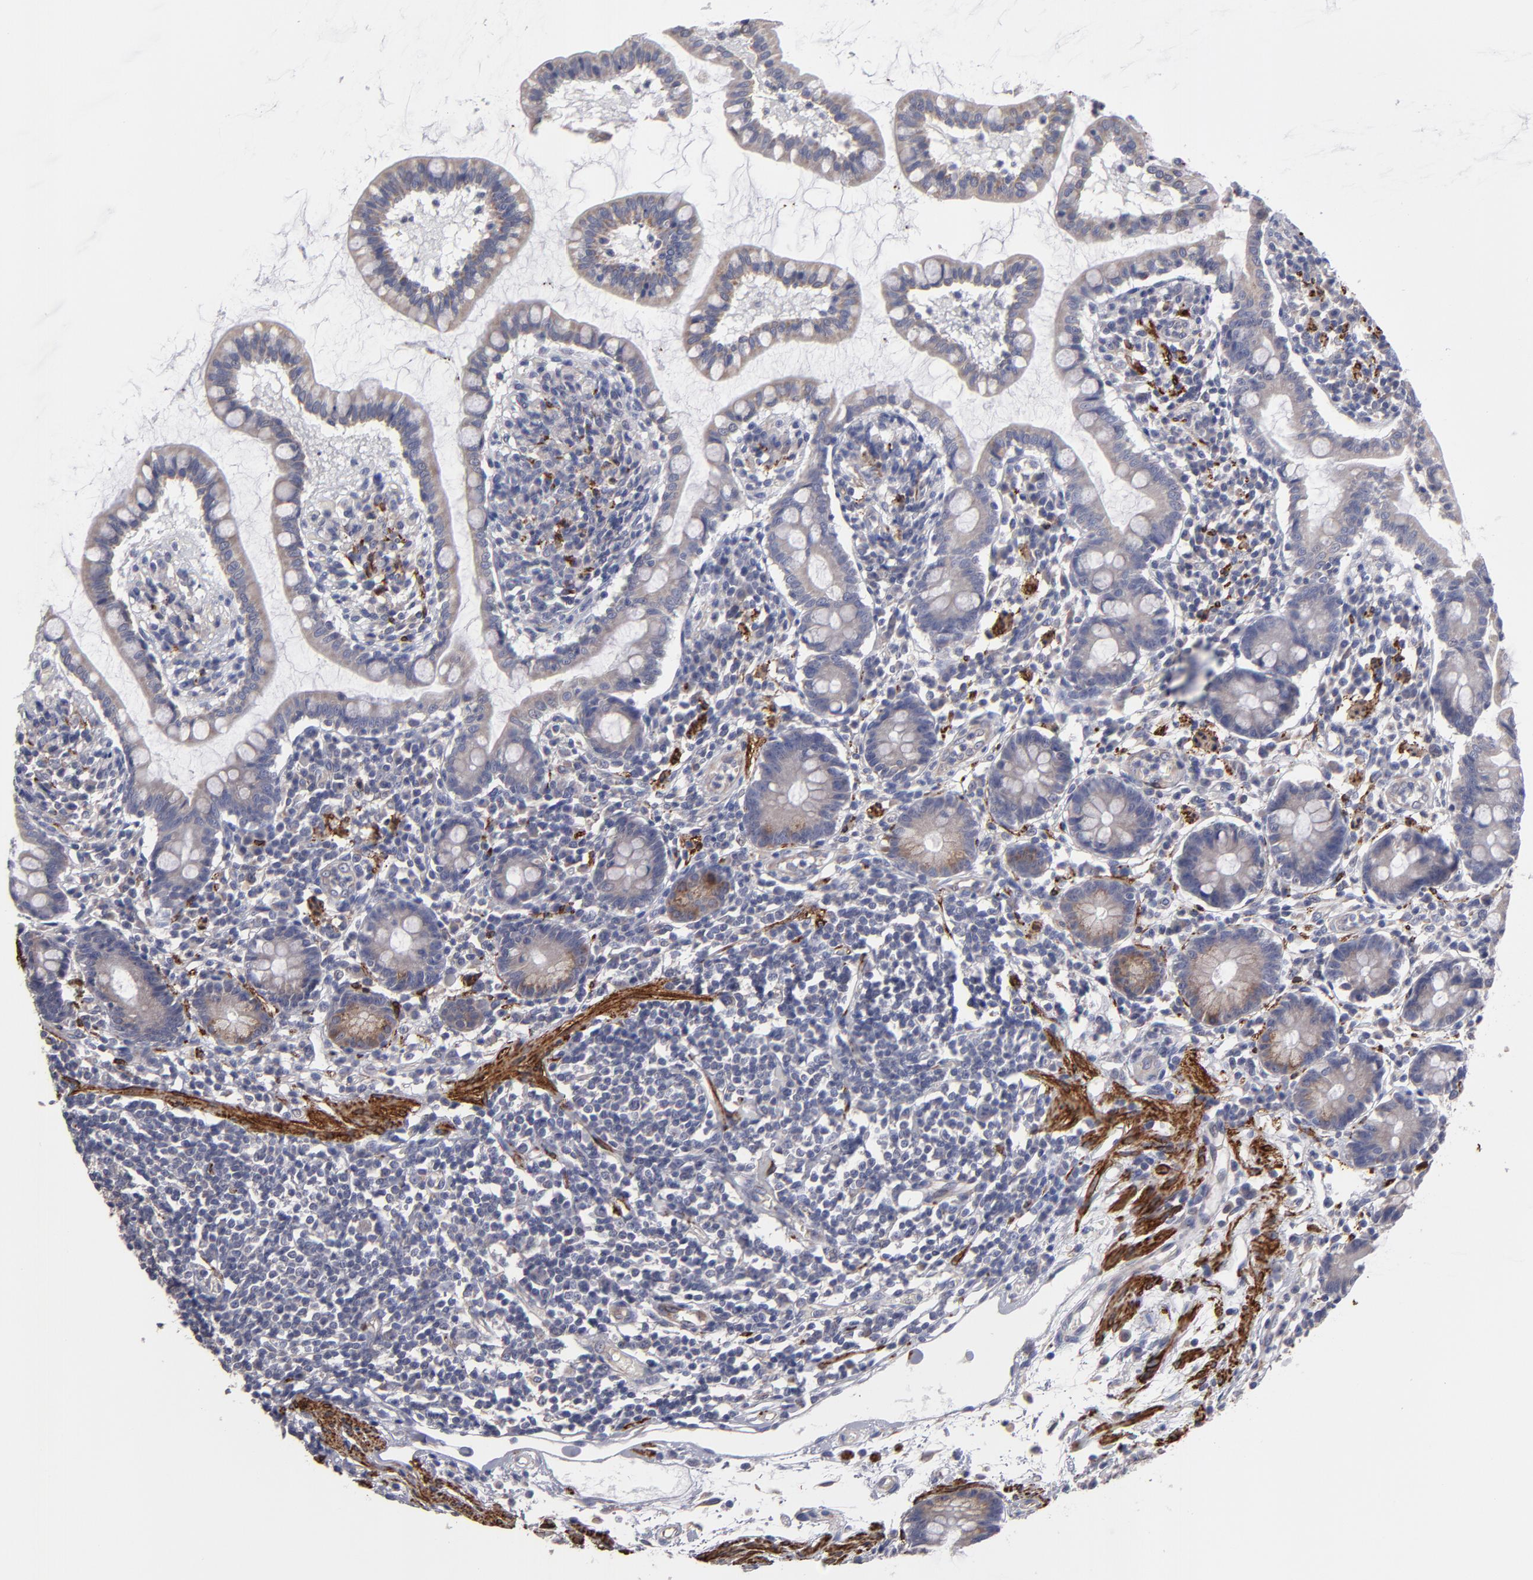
{"staining": {"intensity": "weak", "quantity": "25%-75%", "location": "cytoplasmic/membranous"}, "tissue": "small intestine", "cell_type": "Glandular cells", "image_type": "normal", "snomed": [{"axis": "morphology", "description": "Normal tissue, NOS"}, {"axis": "topography", "description": "Small intestine"}], "caption": "Small intestine stained with a brown dye shows weak cytoplasmic/membranous positive expression in about 25%-75% of glandular cells.", "gene": "SLMAP", "patient": {"sex": "female", "age": 61}}